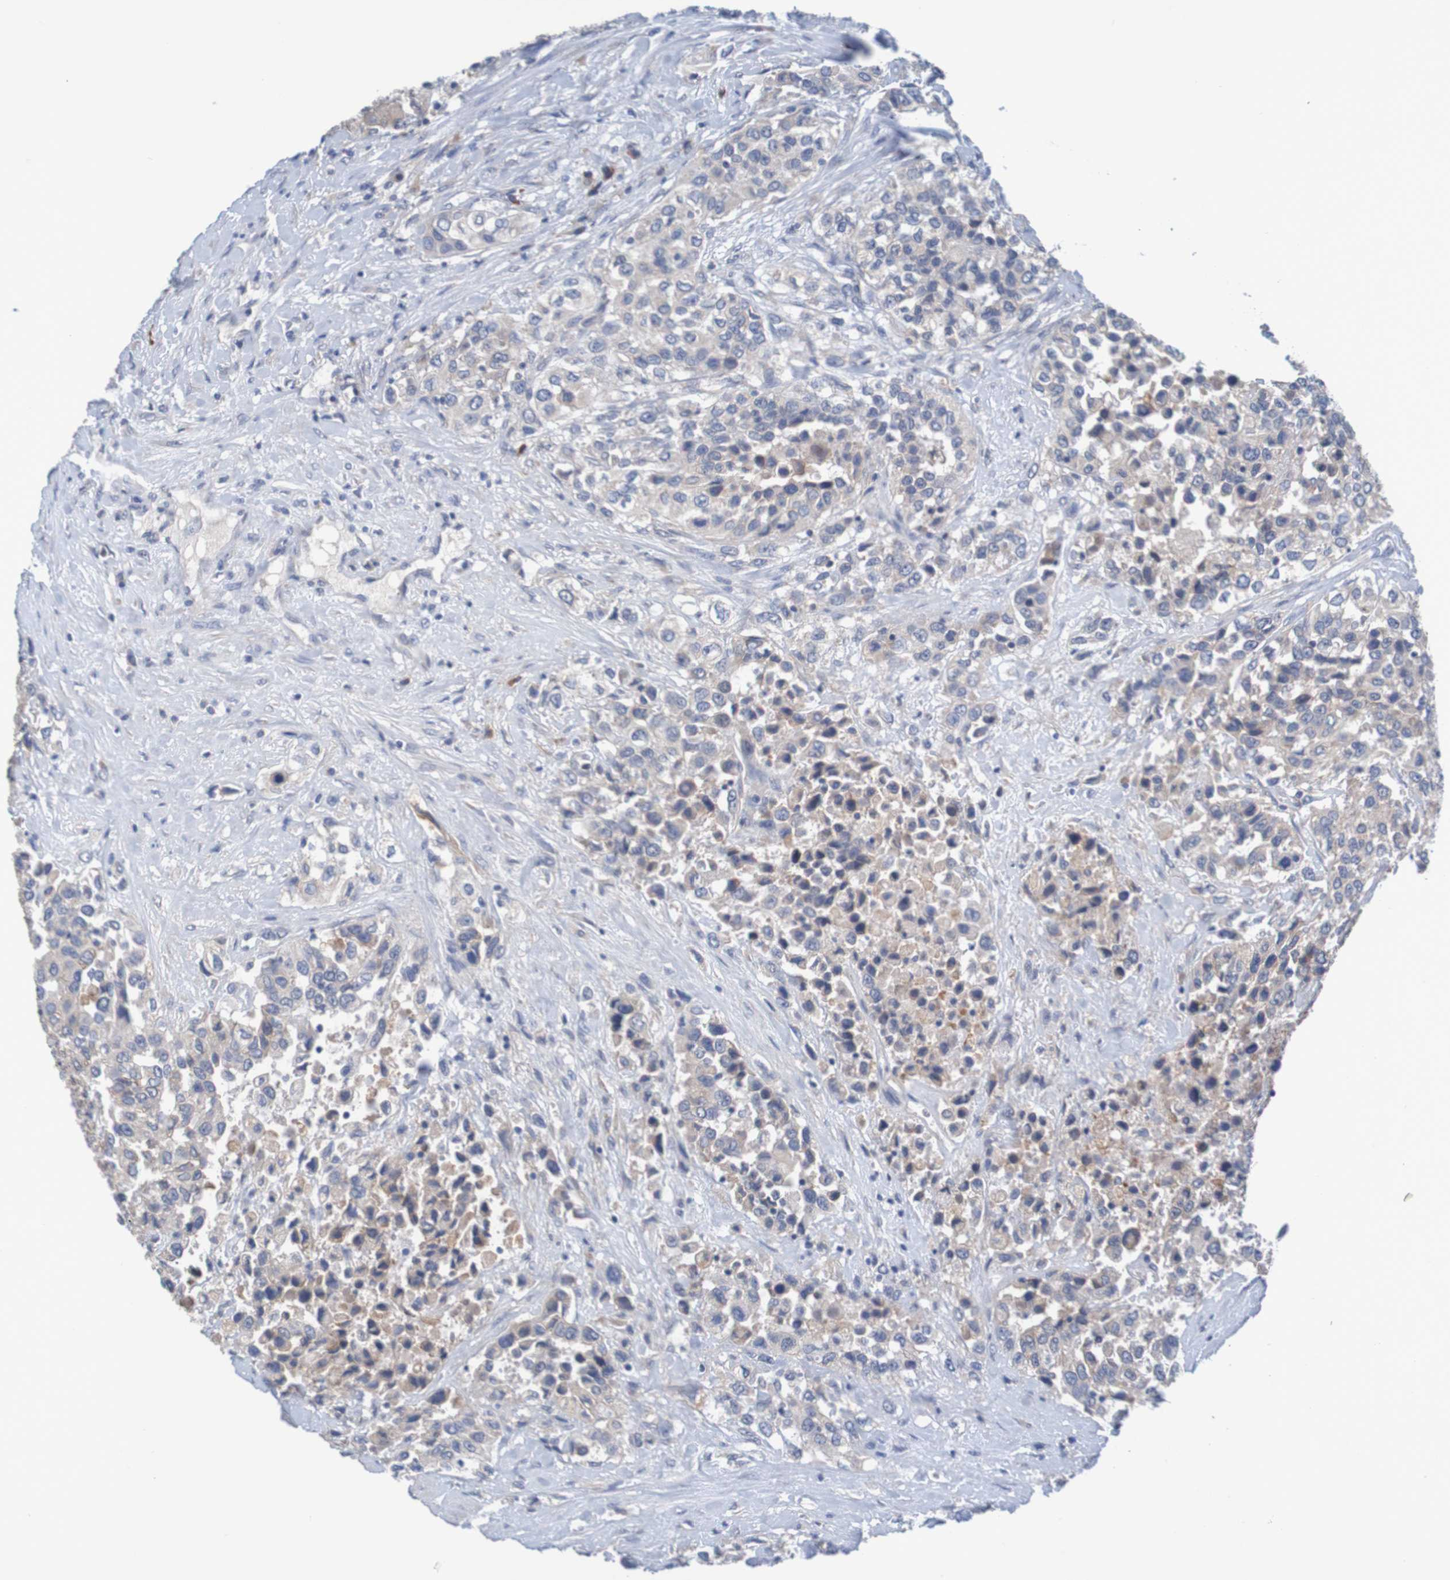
{"staining": {"intensity": "weak", "quantity": "<25%", "location": "cytoplasmic/membranous"}, "tissue": "urothelial cancer", "cell_type": "Tumor cells", "image_type": "cancer", "snomed": [{"axis": "morphology", "description": "Urothelial carcinoma, High grade"}, {"axis": "topography", "description": "Urinary bladder"}], "caption": "Immunohistochemistry (IHC) micrograph of neoplastic tissue: human urothelial cancer stained with DAB (3,3'-diaminobenzidine) demonstrates no significant protein staining in tumor cells.", "gene": "LTA", "patient": {"sex": "female", "age": 80}}